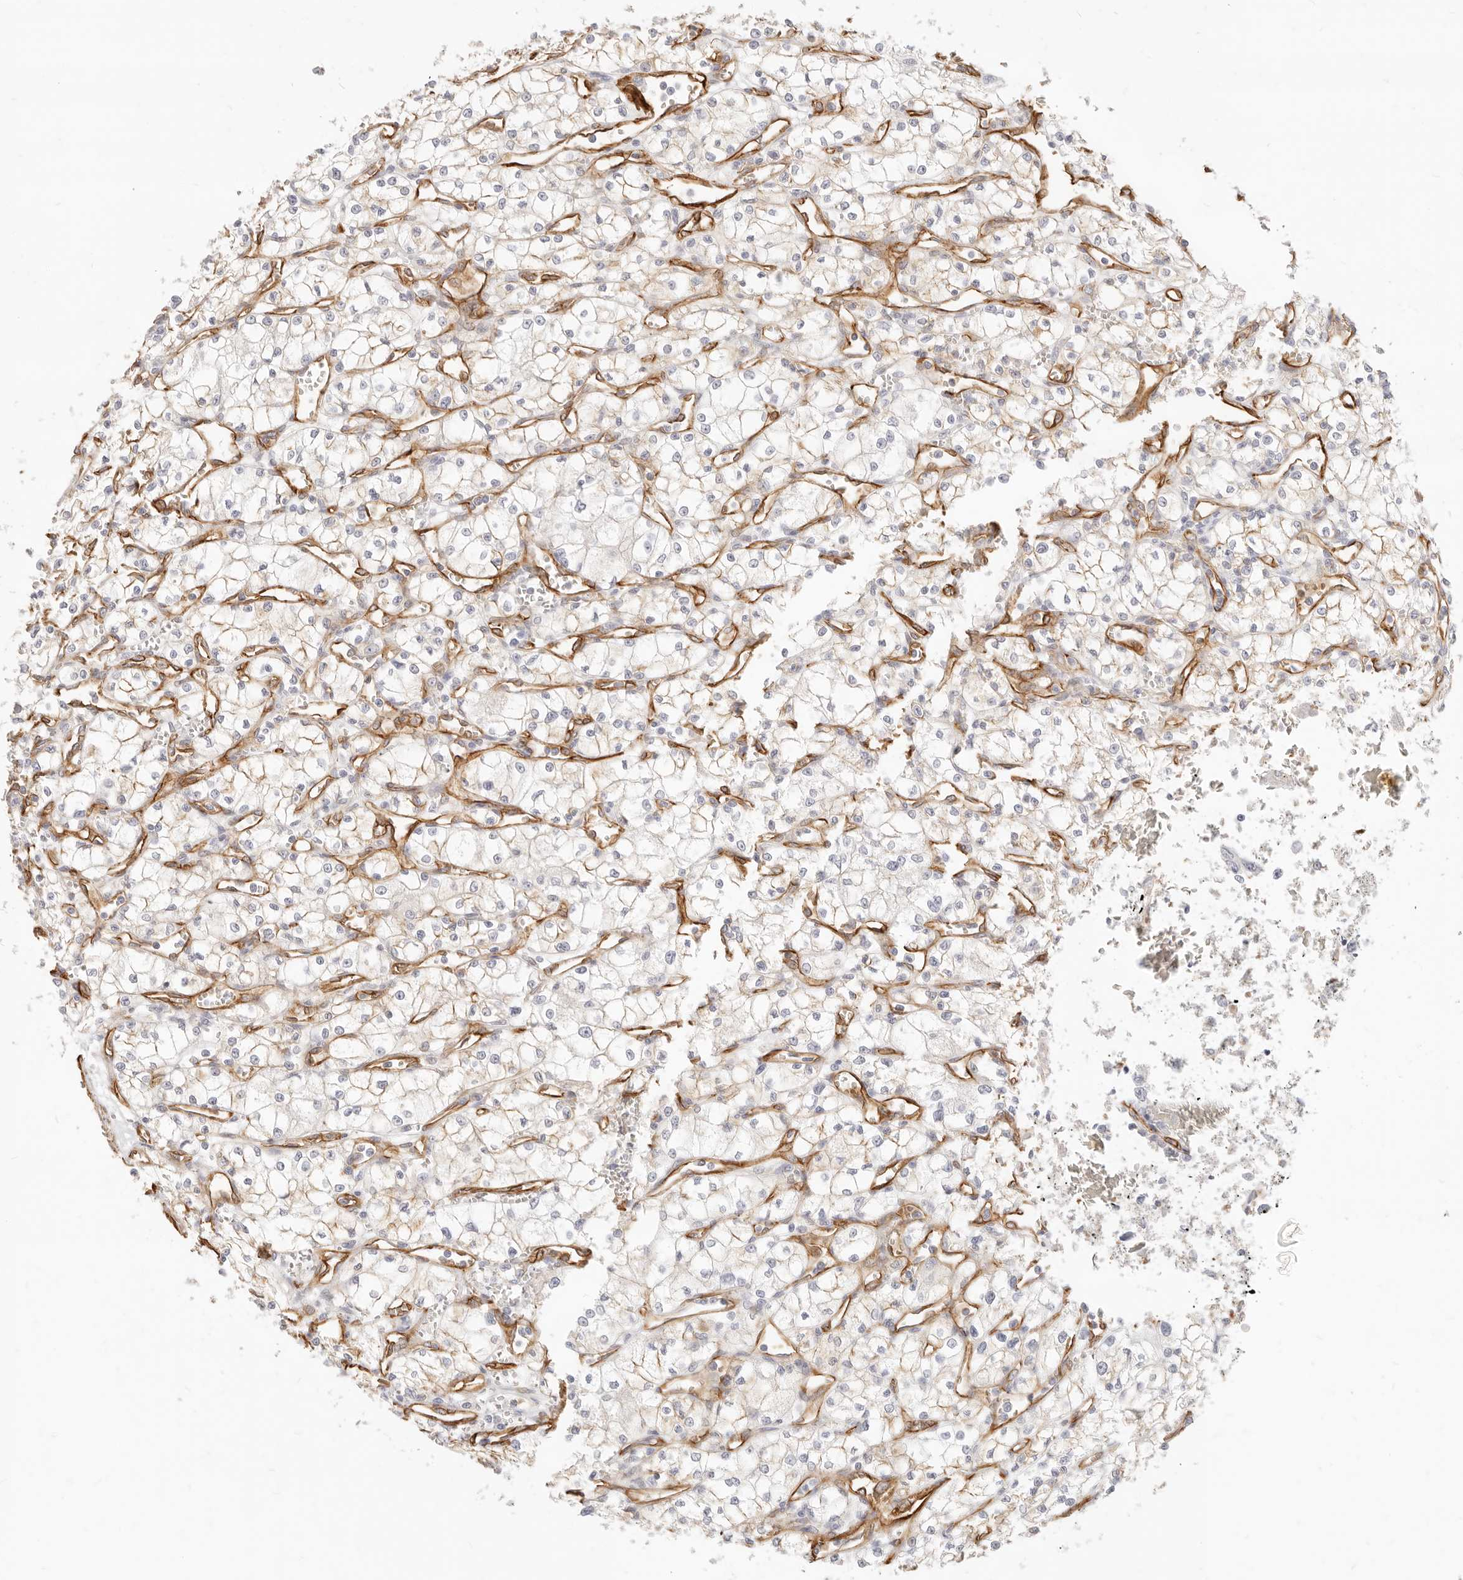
{"staining": {"intensity": "negative", "quantity": "none", "location": "none"}, "tissue": "renal cancer", "cell_type": "Tumor cells", "image_type": "cancer", "snomed": [{"axis": "morphology", "description": "Adenocarcinoma, NOS"}, {"axis": "topography", "description": "Kidney"}], "caption": "There is no significant positivity in tumor cells of renal cancer. Nuclei are stained in blue.", "gene": "NUS1", "patient": {"sex": "male", "age": 59}}